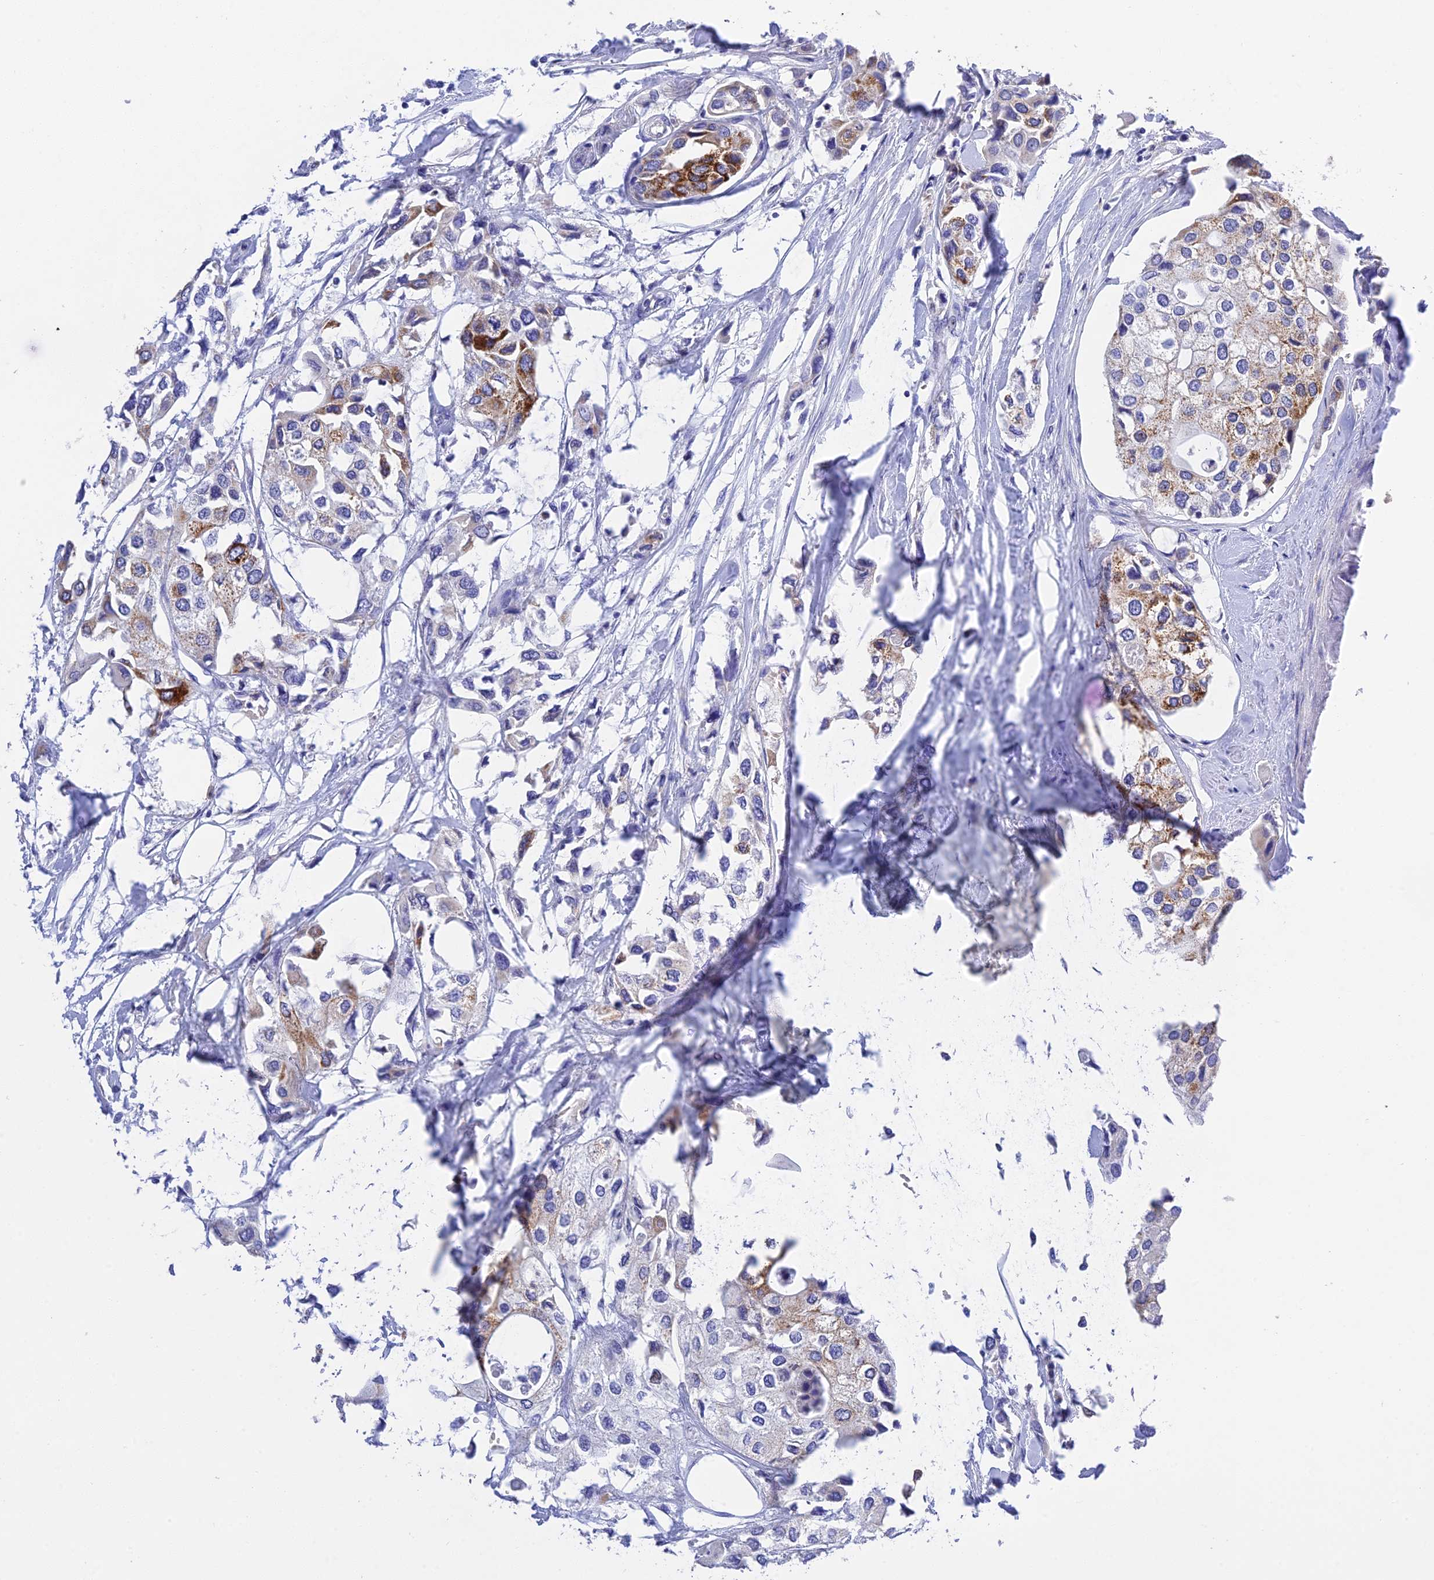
{"staining": {"intensity": "moderate", "quantity": "25%-75%", "location": "cytoplasmic/membranous"}, "tissue": "urothelial cancer", "cell_type": "Tumor cells", "image_type": "cancer", "snomed": [{"axis": "morphology", "description": "Urothelial carcinoma, High grade"}, {"axis": "topography", "description": "Urinary bladder"}], "caption": "Brown immunohistochemical staining in human urothelial carcinoma (high-grade) reveals moderate cytoplasmic/membranous staining in approximately 25%-75% of tumor cells. (DAB (3,3'-diaminobenzidine) = brown stain, brightfield microscopy at high magnification).", "gene": "MS4A5", "patient": {"sex": "male", "age": 64}}